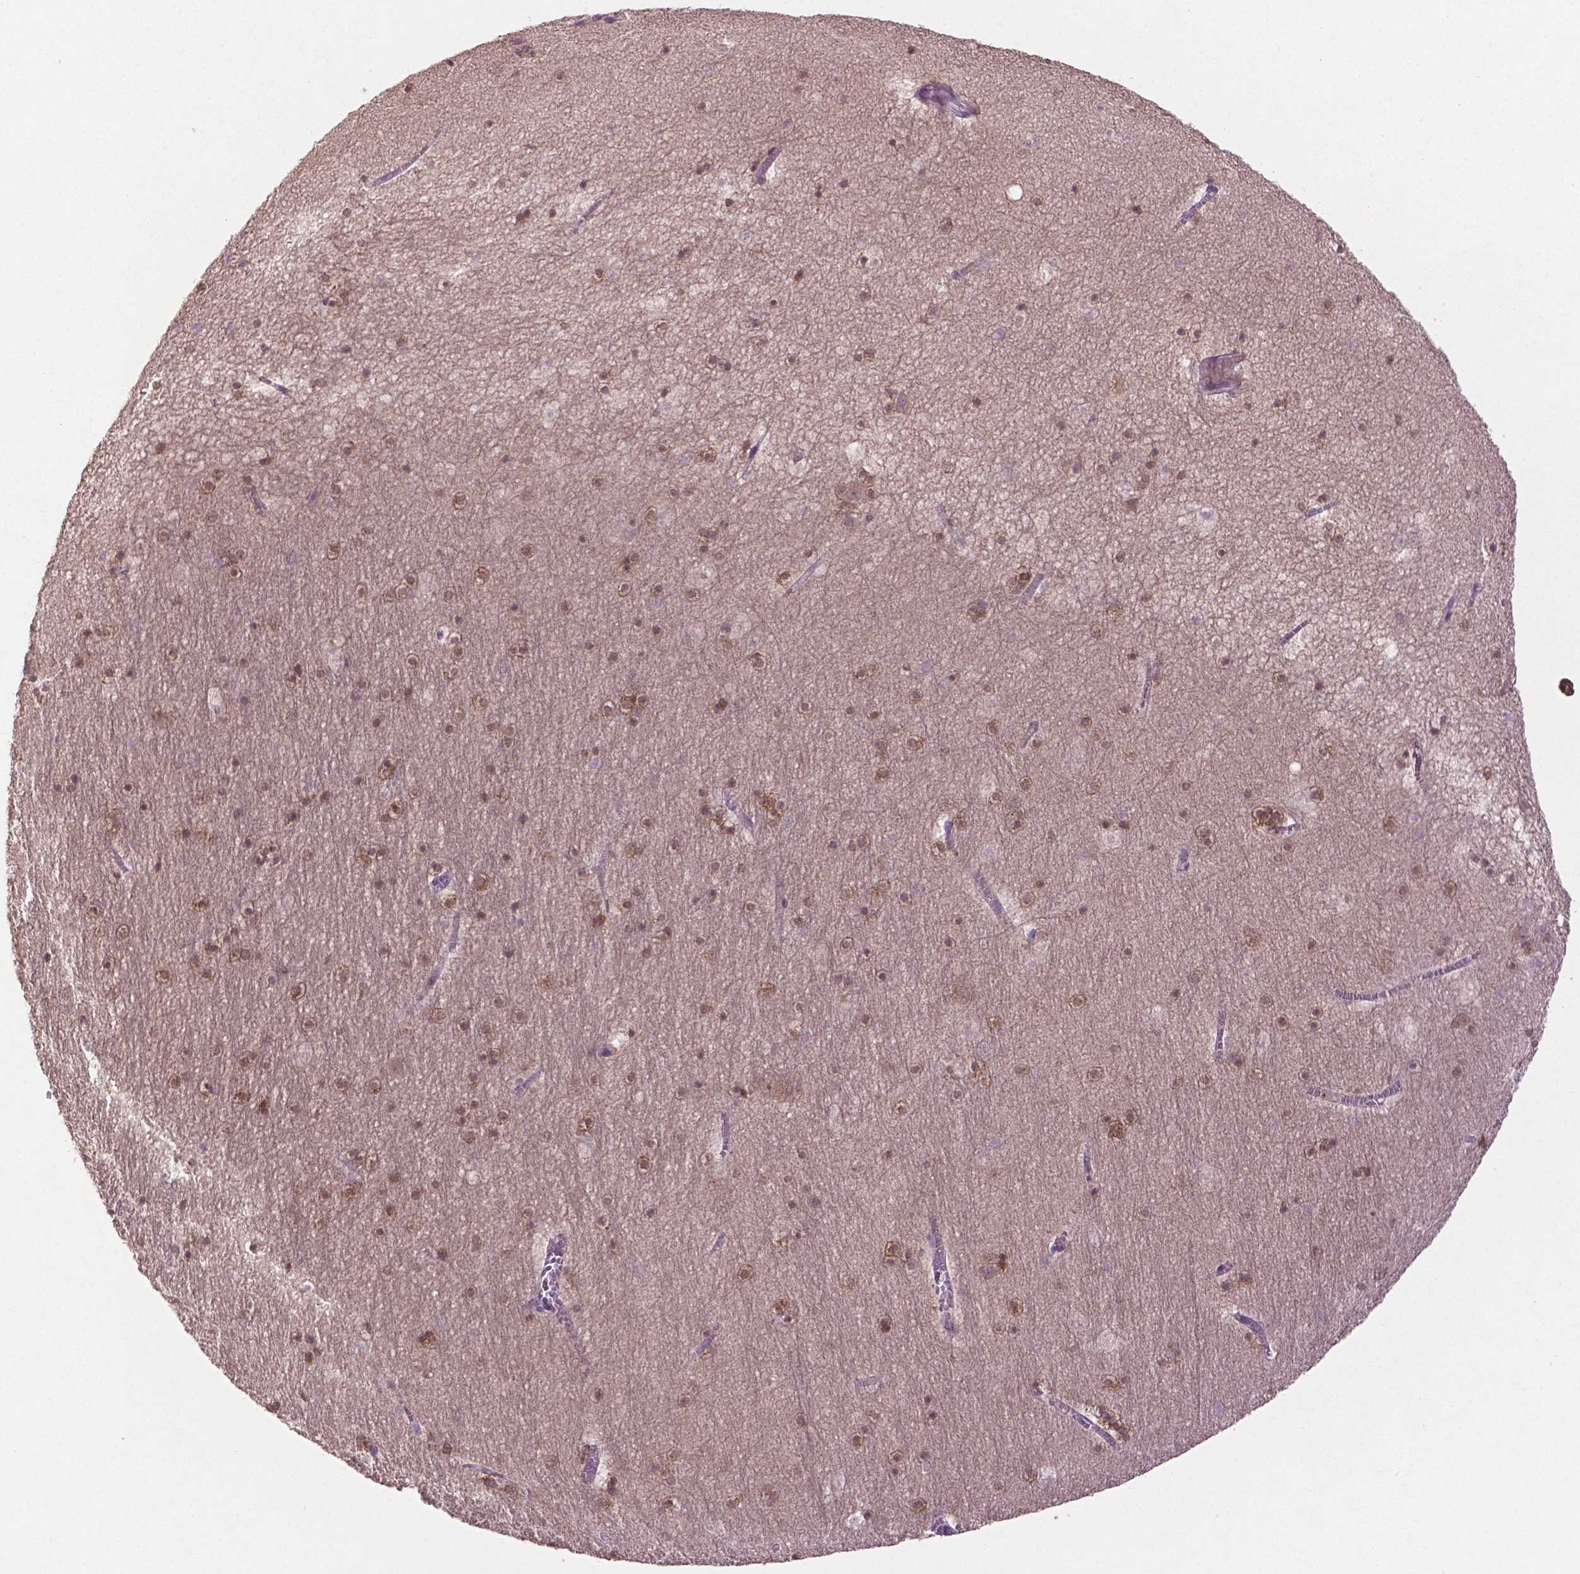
{"staining": {"intensity": "weak", "quantity": "25%-75%", "location": "nuclear"}, "tissue": "hippocampus", "cell_type": "Glial cells", "image_type": "normal", "snomed": [{"axis": "morphology", "description": "Normal tissue, NOS"}, {"axis": "topography", "description": "Hippocampus"}], "caption": "High-power microscopy captured an immunohistochemistry (IHC) photomicrograph of normal hippocampus, revealing weak nuclear expression in about 25%-75% of glial cells. (DAB (3,3'-diaminobenzidine) IHC, brown staining for protein, blue staining for nuclei).", "gene": "ARL5C", "patient": {"sex": "male", "age": 45}}